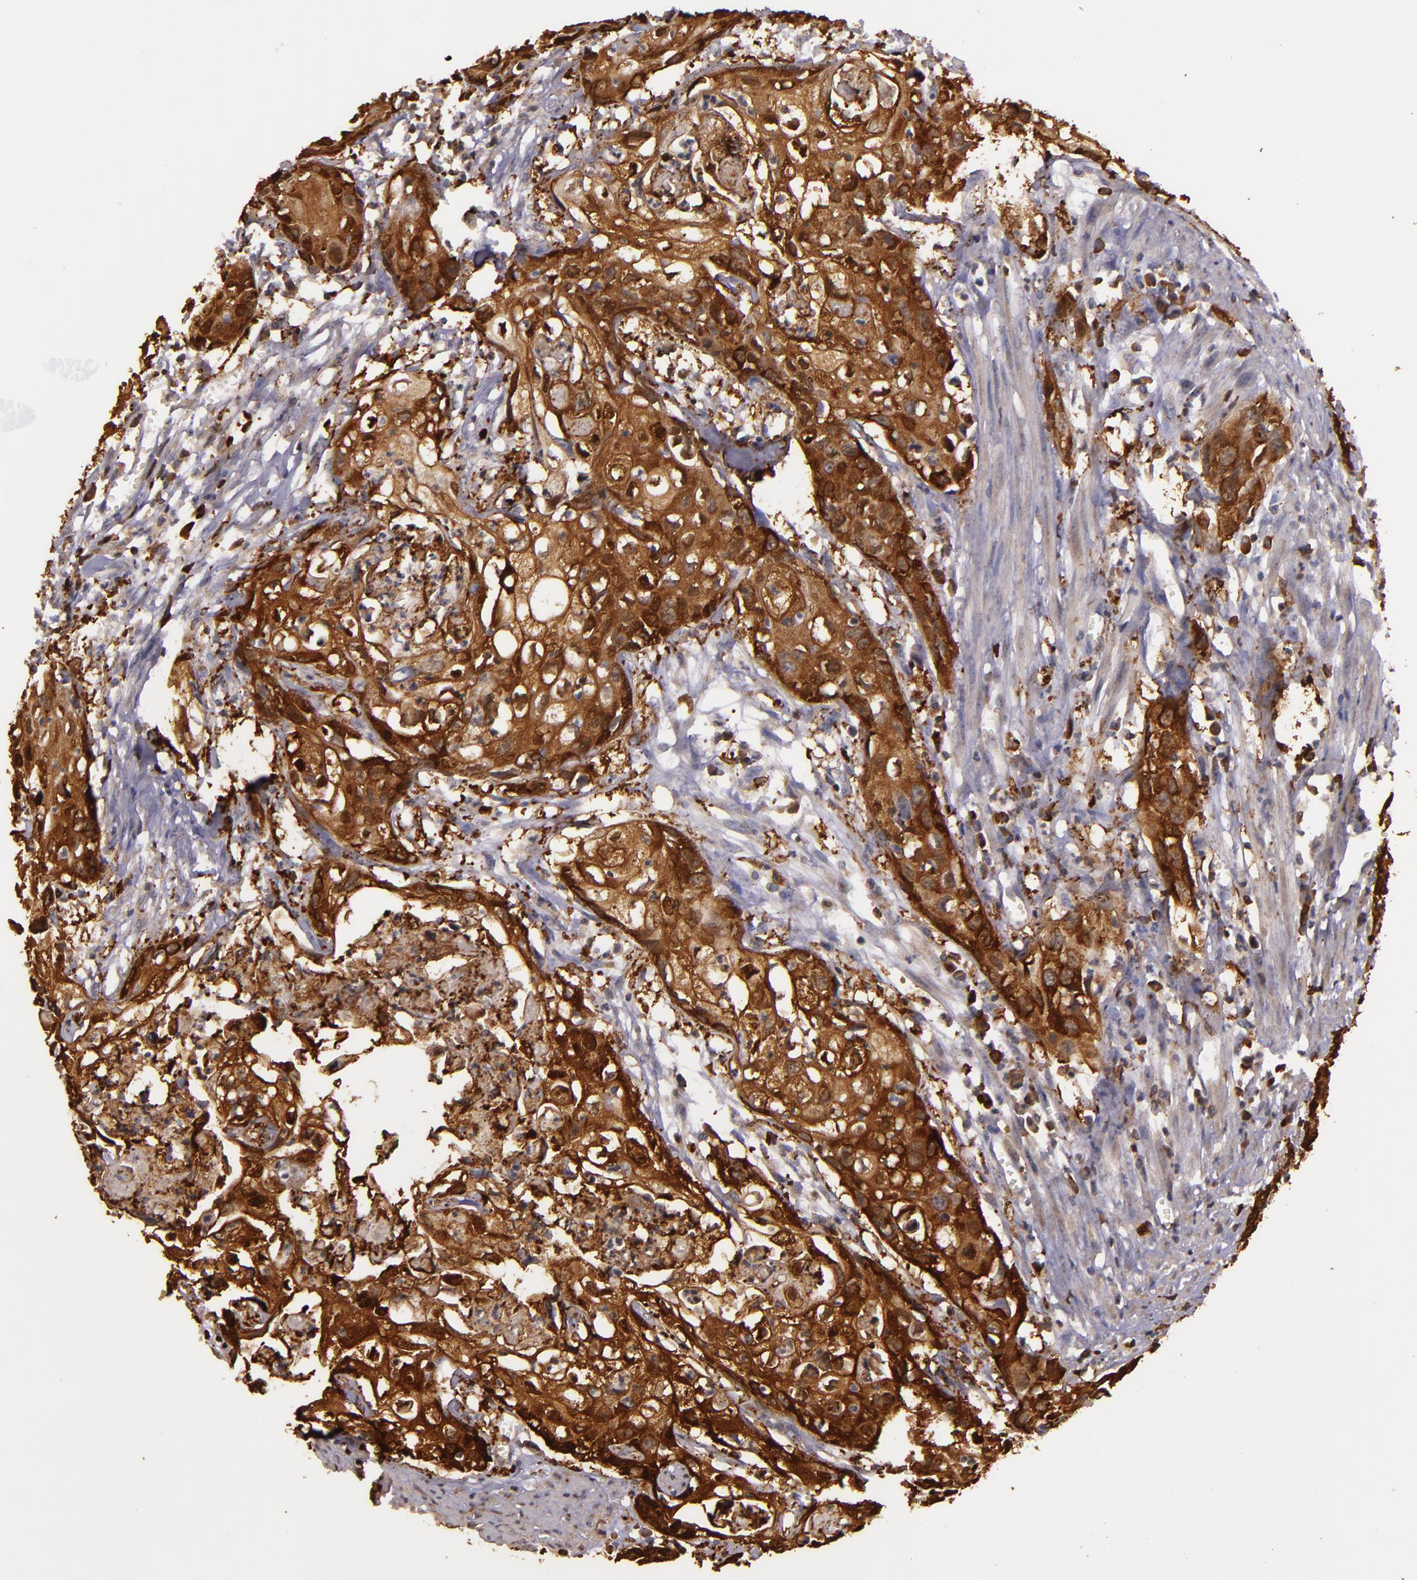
{"staining": {"intensity": "strong", "quantity": ">75%", "location": "cytoplasmic/membranous"}, "tissue": "urothelial cancer", "cell_type": "Tumor cells", "image_type": "cancer", "snomed": [{"axis": "morphology", "description": "Urothelial carcinoma, High grade"}, {"axis": "topography", "description": "Urinary bladder"}], "caption": "Human urothelial cancer stained with a brown dye shows strong cytoplasmic/membranous positive expression in about >75% of tumor cells.", "gene": "SLC9A3R1", "patient": {"sex": "male", "age": 54}}